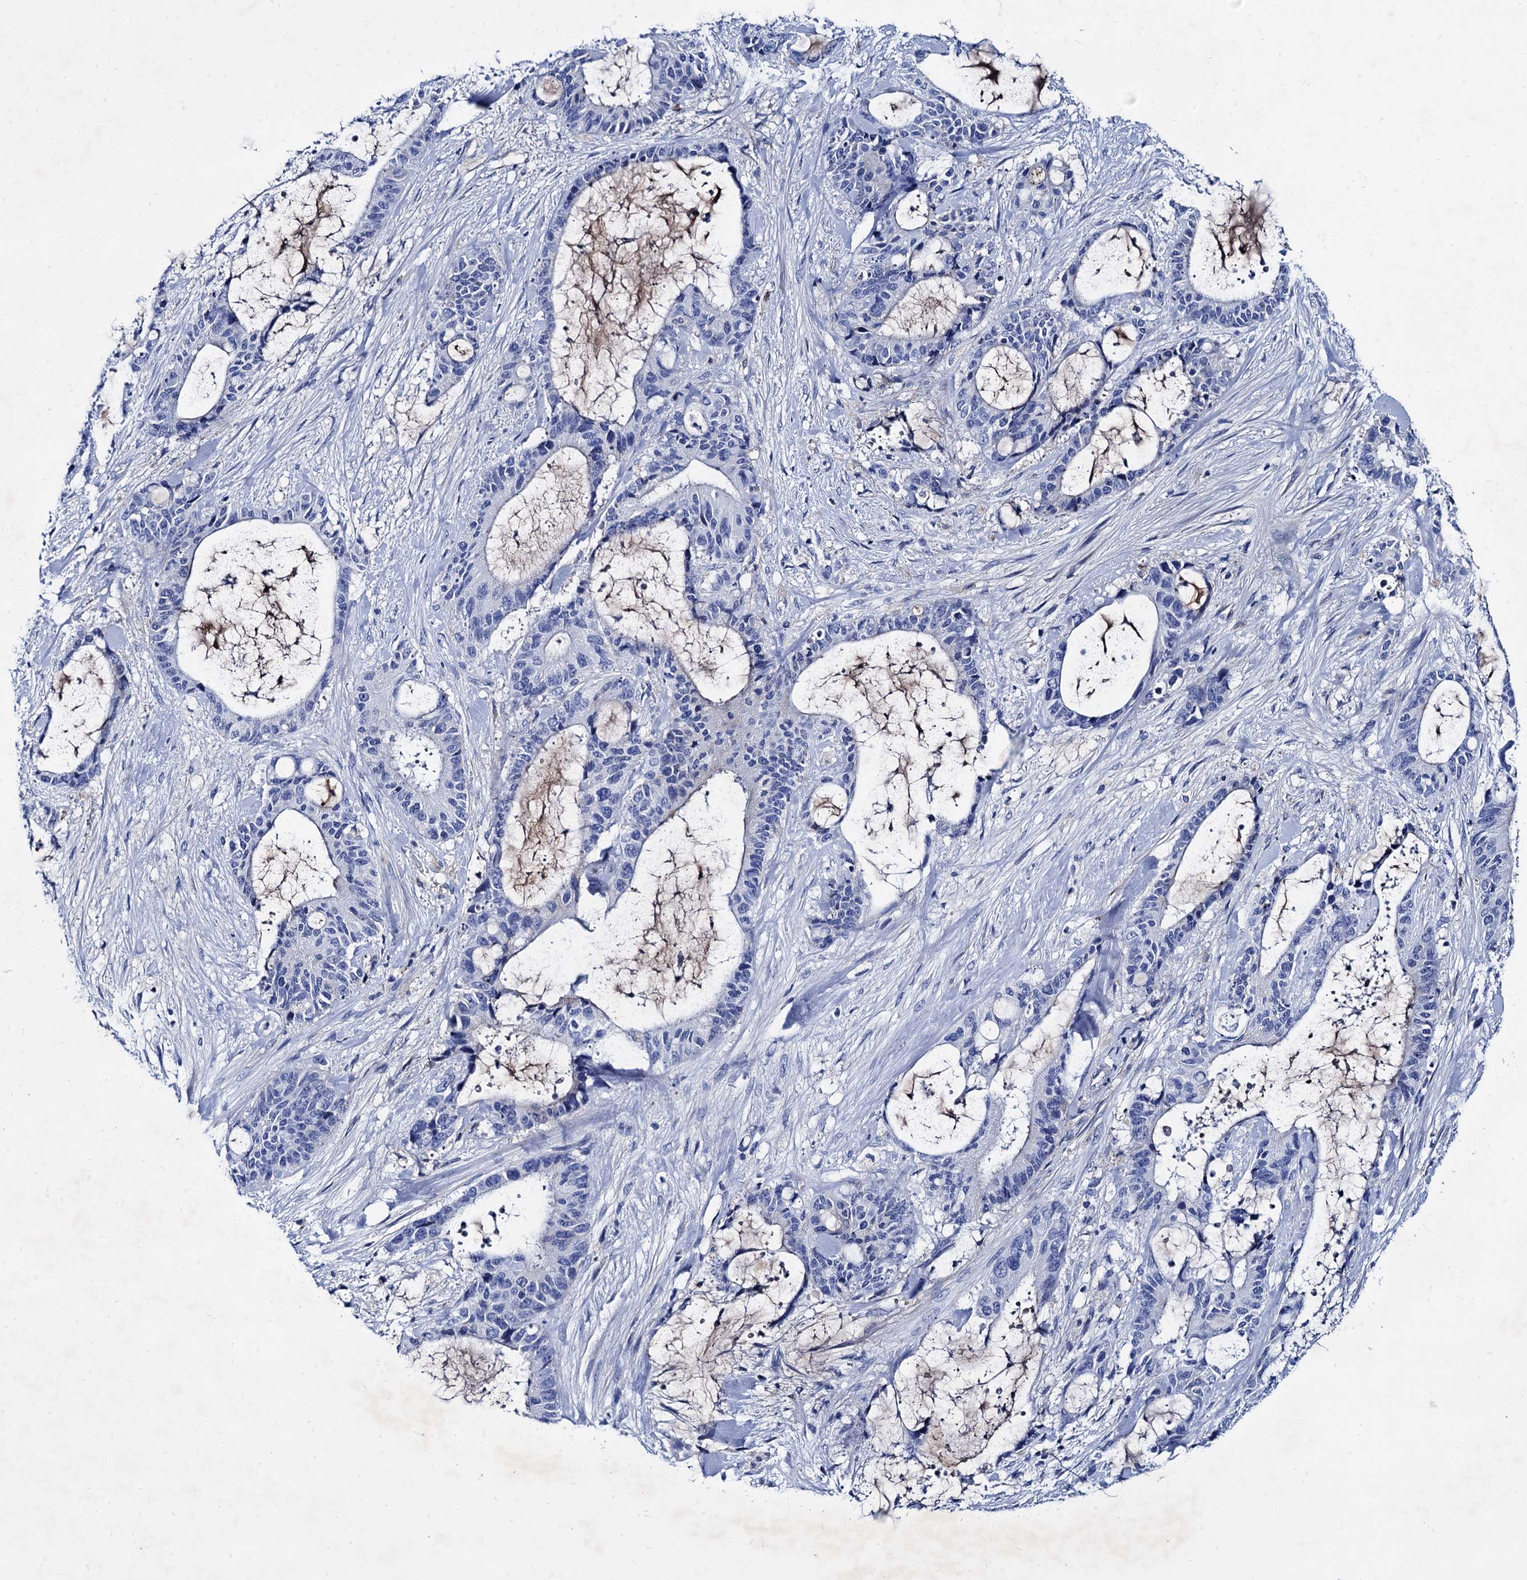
{"staining": {"intensity": "negative", "quantity": "none", "location": "none"}, "tissue": "liver cancer", "cell_type": "Tumor cells", "image_type": "cancer", "snomed": [{"axis": "morphology", "description": "Normal tissue, NOS"}, {"axis": "morphology", "description": "Cholangiocarcinoma"}, {"axis": "topography", "description": "Liver"}, {"axis": "topography", "description": "Peripheral nerve tissue"}], "caption": "An IHC micrograph of liver cholangiocarcinoma is shown. There is no staining in tumor cells of liver cholangiocarcinoma.", "gene": "TMEM72", "patient": {"sex": "female", "age": 73}}